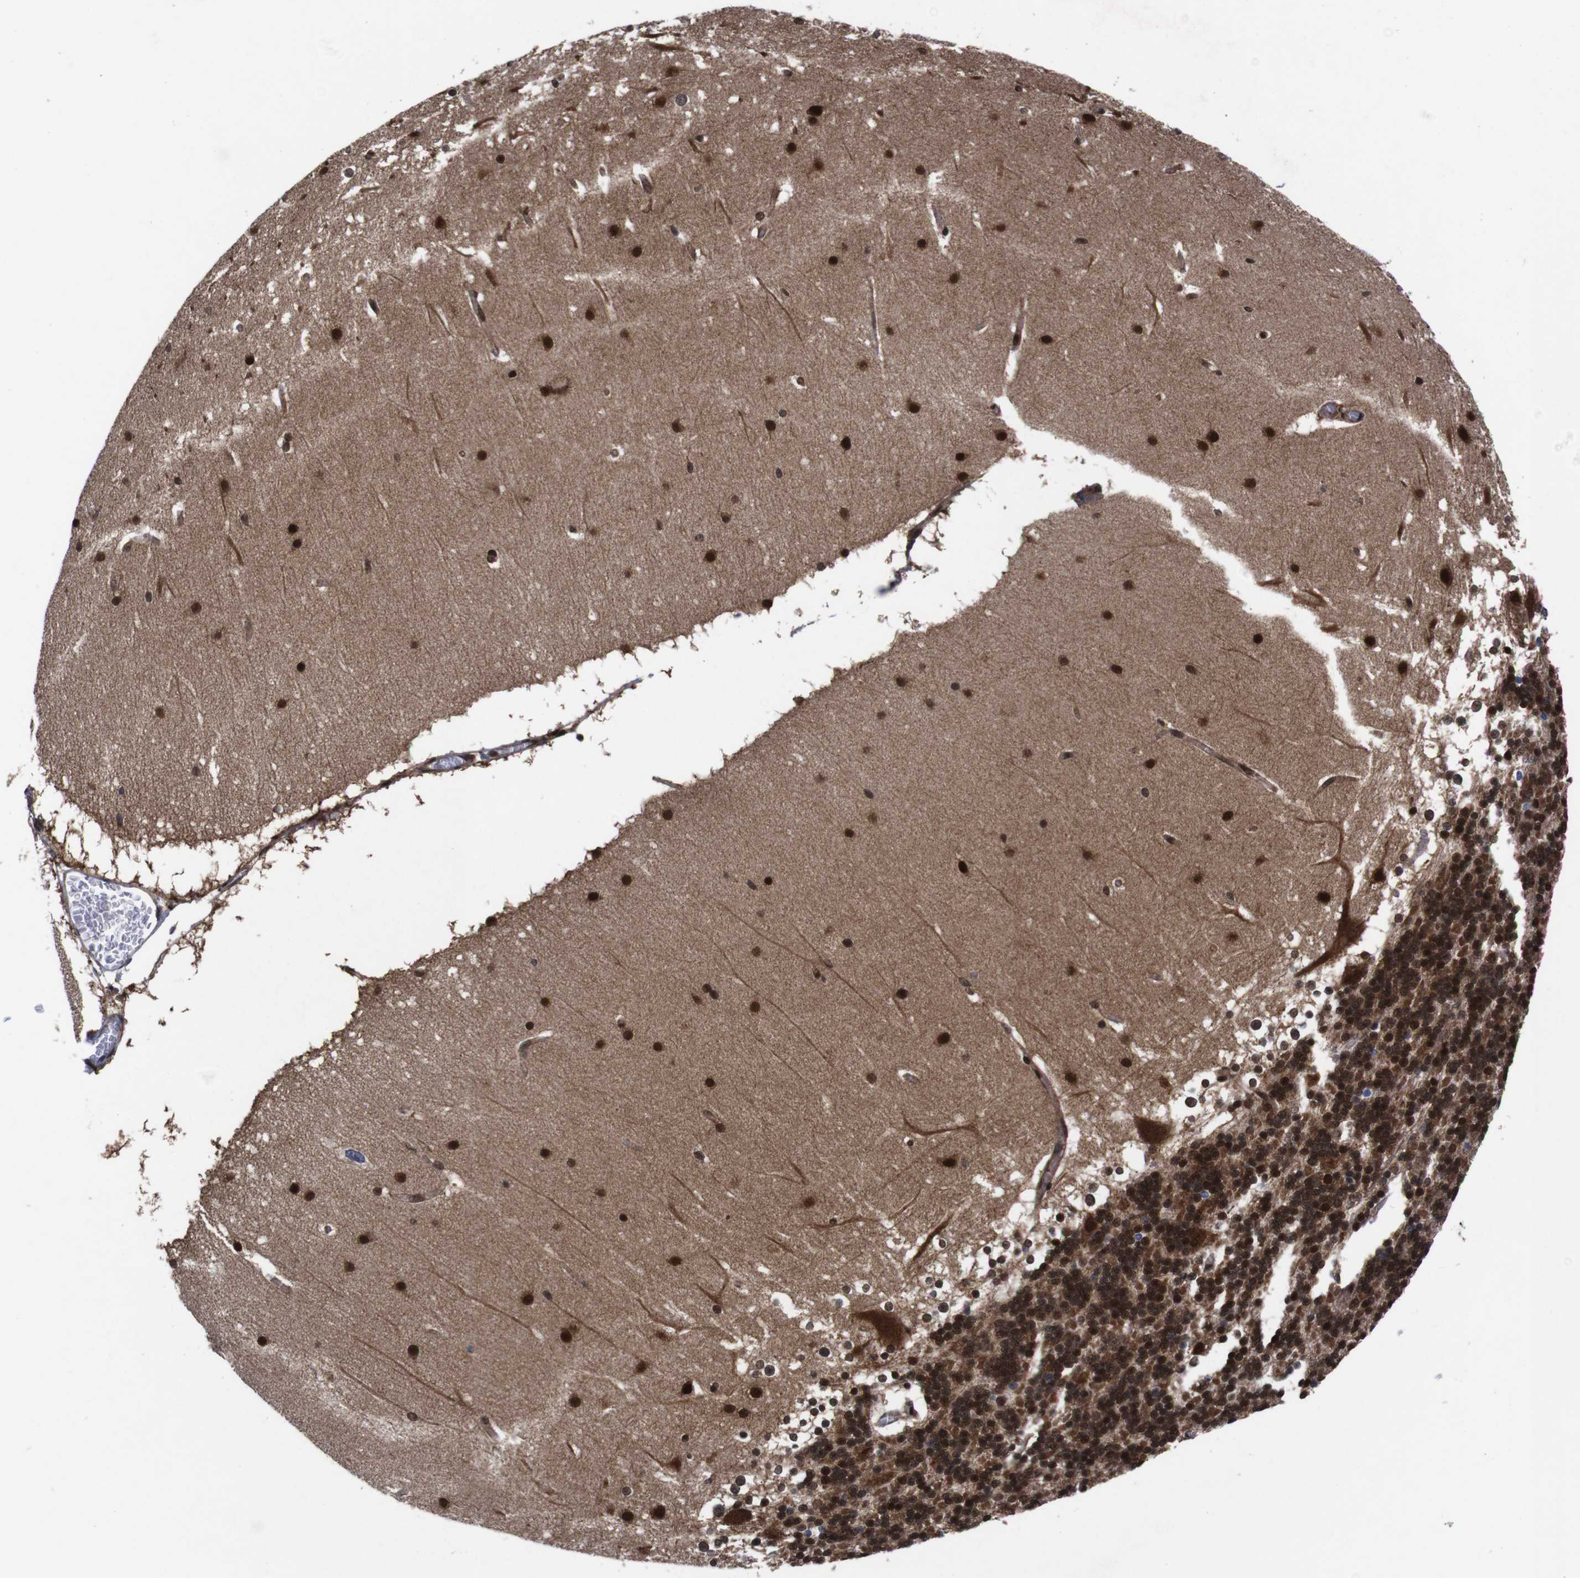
{"staining": {"intensity": "strong", "quantity": ">75%", "location": "cytoplasmic/membranous,nuclear"}, "tissue": "cerebellum", "cell_type": "Cells in granular layer", "image_type": "normal", "snomed": [{"axis": "morphology", "description": "Normal tissue, NOS"}, {"axis": "topography", "description": "Cerebellum"}], "caption": "A high-resolution photomicrograph shows immunohistochemistry staining of benign cerebellum, which shows strong cytoplasmic/membranous,nuclear expression in about >75% of cells in granular layer.", "gene": "UBQLN2", "patient": {"sex": "female", "age": 19}}